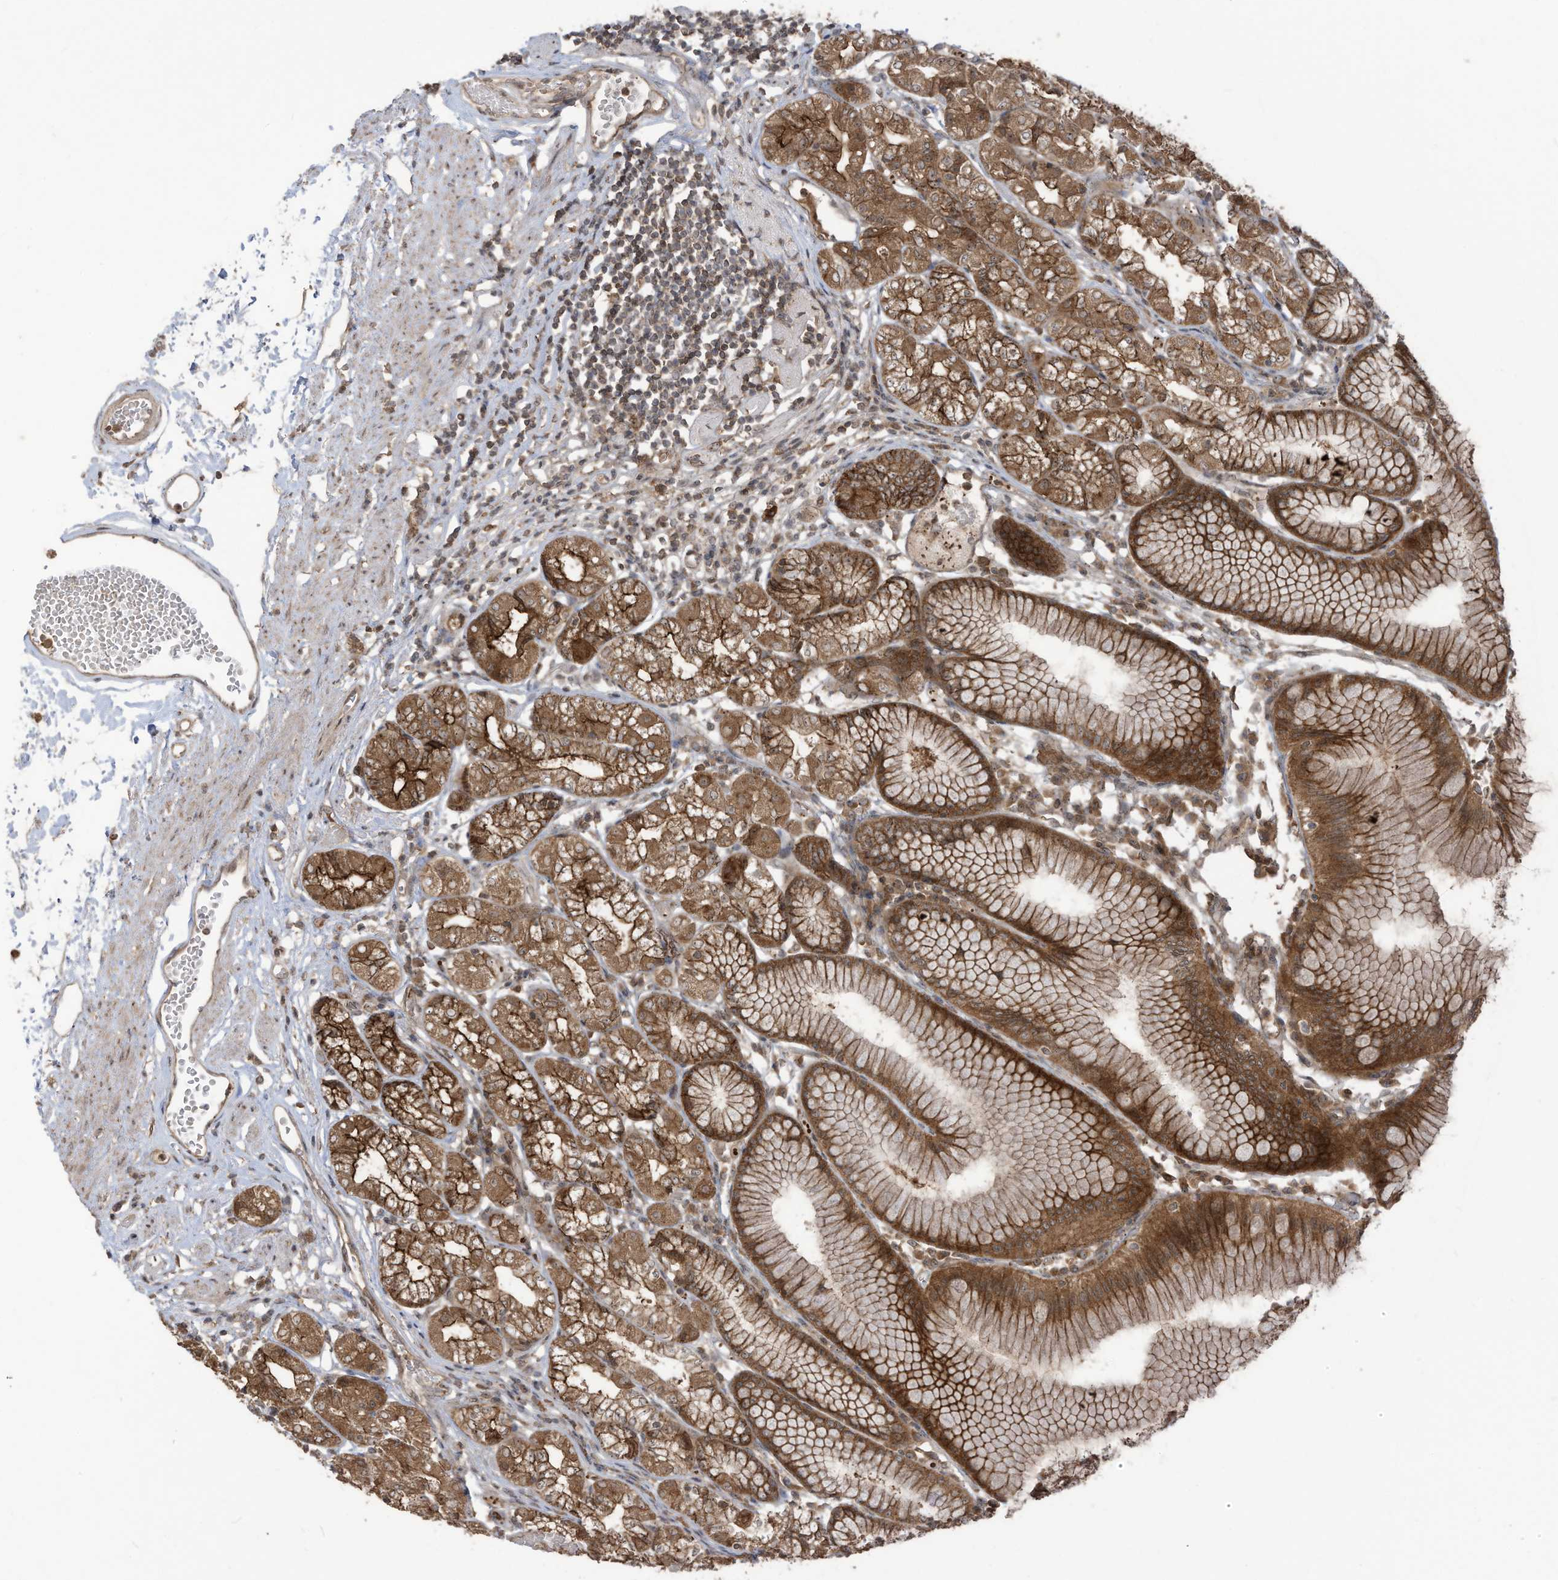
{"staining": {"intensity": "moderate", "quantity": ">75%", "location": "cytoplasmic/membranous,nuclear"}, "tissue": "stomach", "cell_type": "Glandular cells", "image_type": "normal", "snomed": [{"axis": "morphology", "description": "Normal tissue, NOS"}, {"axis": "topography", "description": "Stomach"}], "caption": "Moderate cytoplasmic/membranous,nuclear protein positivity is identified in approximately >75% of glandular cells in stomach. Immunohistochemistry (ihc) stains the protein of interest in brown and the nuclei are stained blue.", "gene": "CARF", "patient": {"sex": "female", "age": 57}}